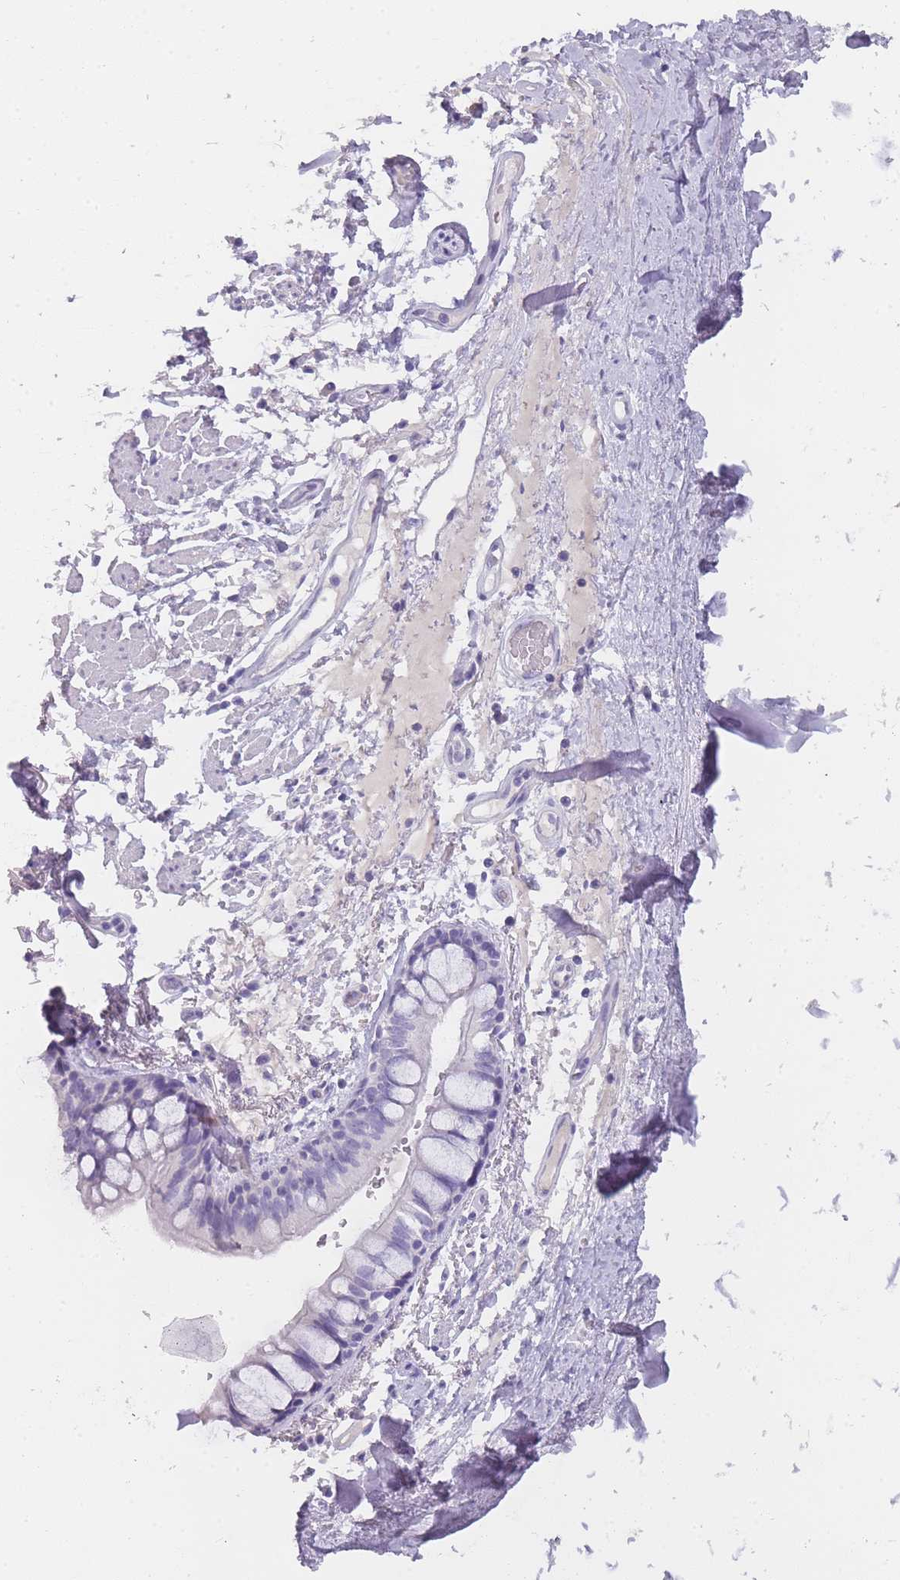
{"staining": {"intensity": "negative", "quantity": "none", "location": "none"}, "tissue": "bronchus", "cell_type": "Respiratory epithelial cells", "image_type": "normal", "snomed": [{"axis": "morphology", "description": "Normal tissue, NOS"}, {"axis": "topography", "description": "Bronchus"}], "caption": "Bronchus stained for a protein using immunohistochemistry shows no expression respiratory epithelial cells.", "gene": "TCP11X1", "patient": {"sex": "male", "age": 70}}